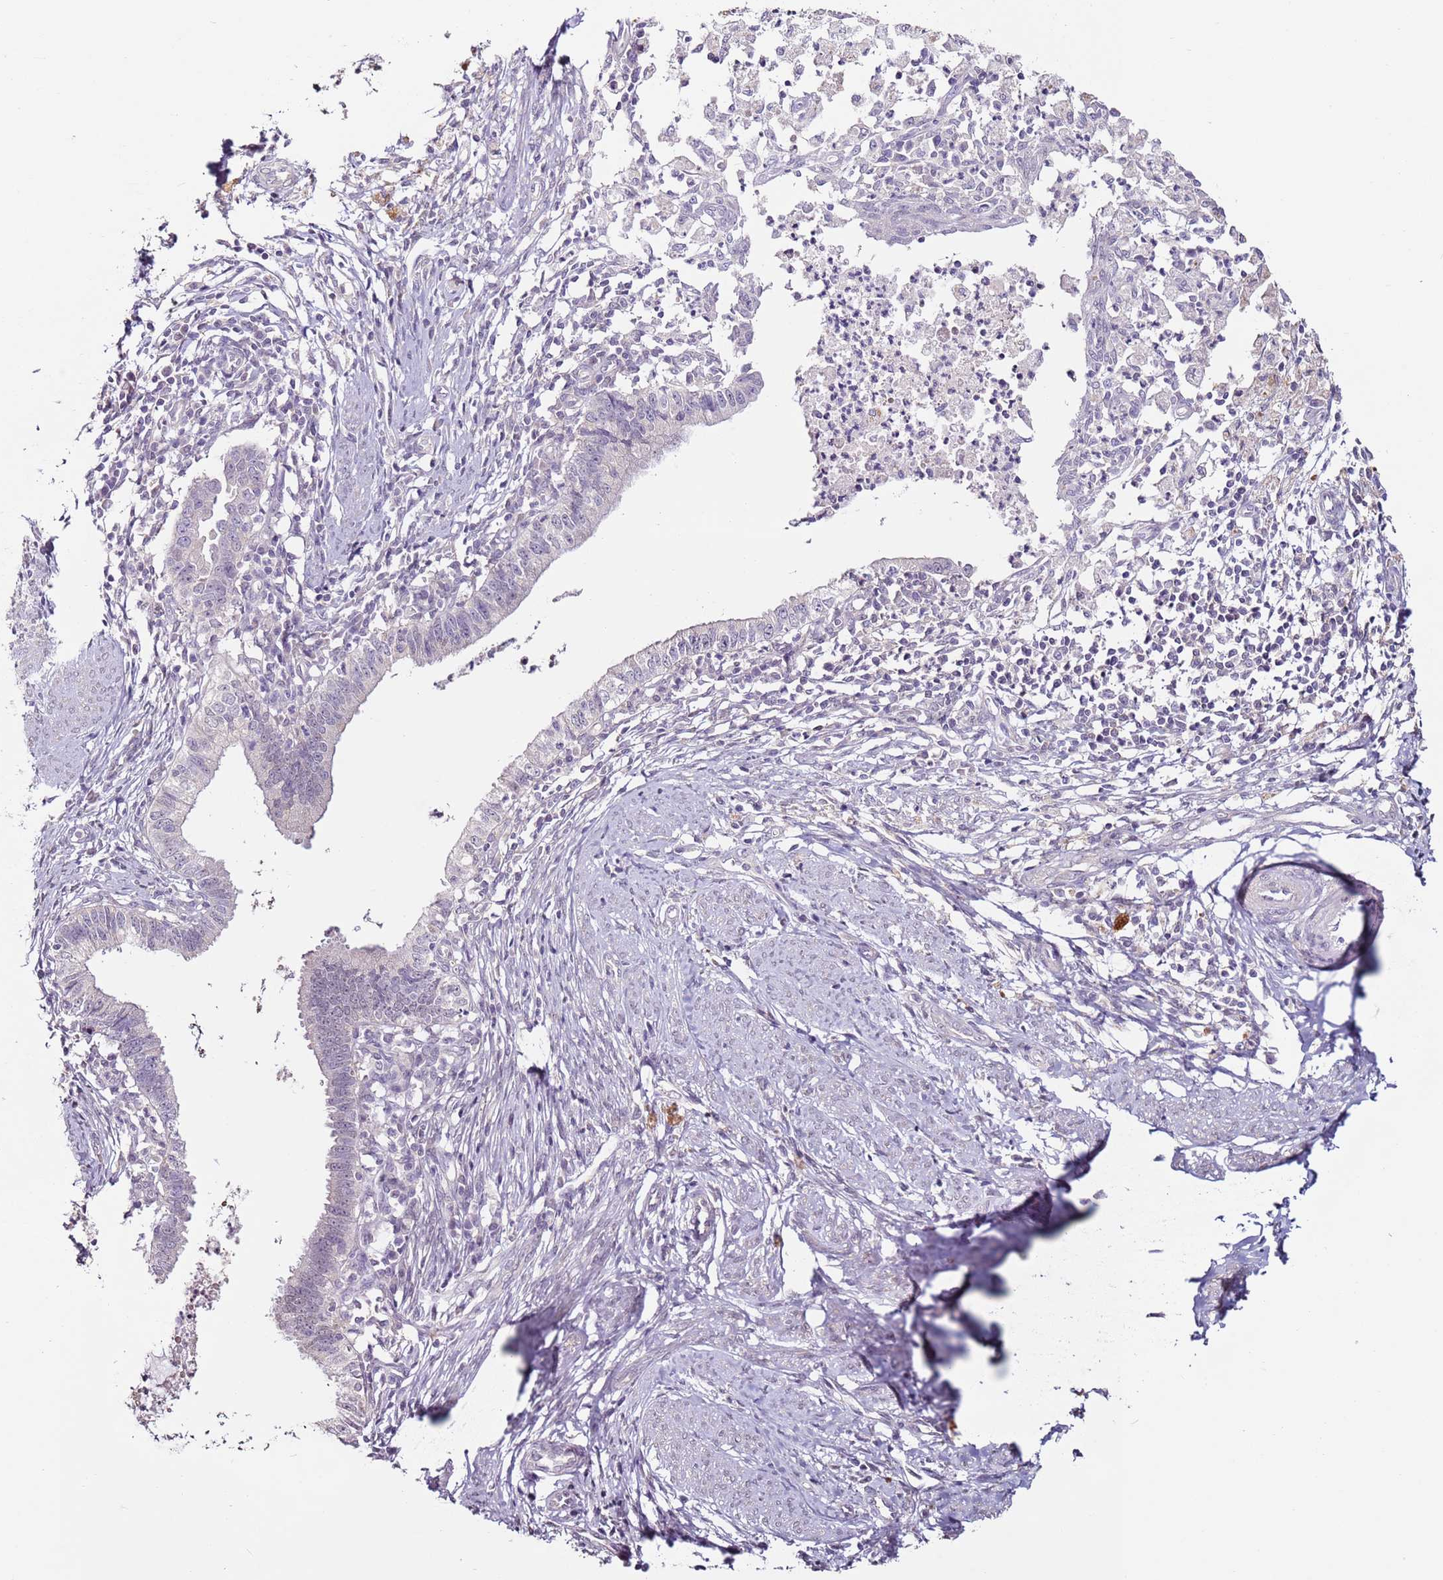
{"staining": {"intensity": "negative", "quantity": "none", "location": "none"}, "tissue": "cervical cancer", "cell_type": "Tumor cells", "image_type": "cancer", "snomed": [{"axis": "morphology", "description": "Adenocarcinoma, NOS"}, {"axis": "topography", "description": "Cervix"}], "caption": "Immunohistochemistry of adenocarcinoma (cervical) demonstrates no positivity in tumor cells.", "gene": "MDH1", "patient": {"sex": "female", "age": 36}}